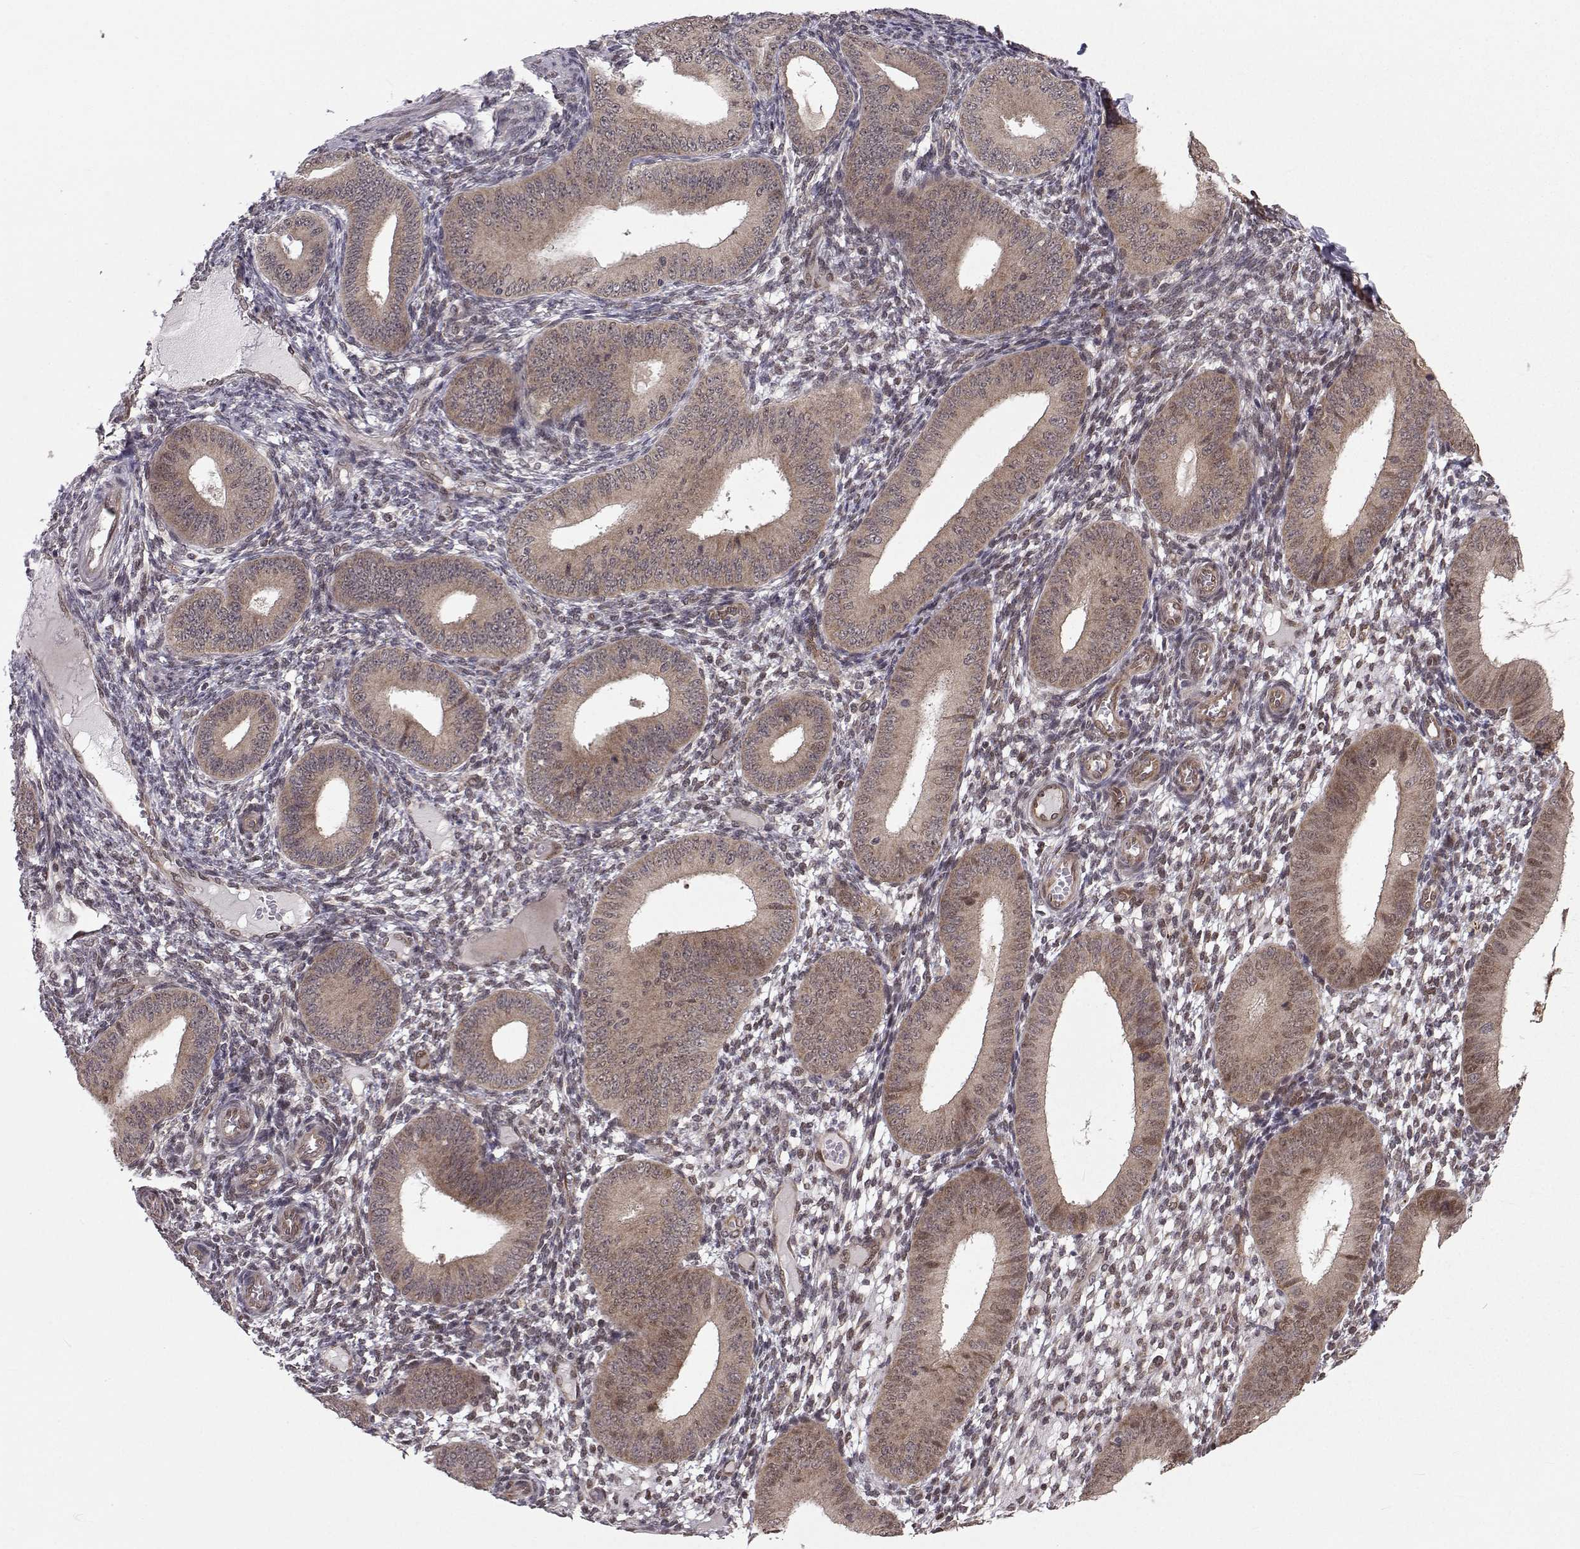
{"staining": {"intensity": "weak", "quantity": "25%-75%", "location": "nuclear"}, "tissue": "endometrium", "cell_type": "Cells in endometrial stroma", "image_type": "normal", "snomed": [{"axis": "morphology", "description": "Normal tissue, NOS"}, {"axis": "topography", "description": "Endometrium"}], "caption": "Immunohistochemistry (IHC) (DAB (3,3'-diaminobenzidine)) staining of unremarkable human endometrium exhibits weak nuclear protein positivity in about 25%-75% of cells in endometrial stroma.", "gene": "PKN2", "patient": {"sex": "female", "age": 39}}